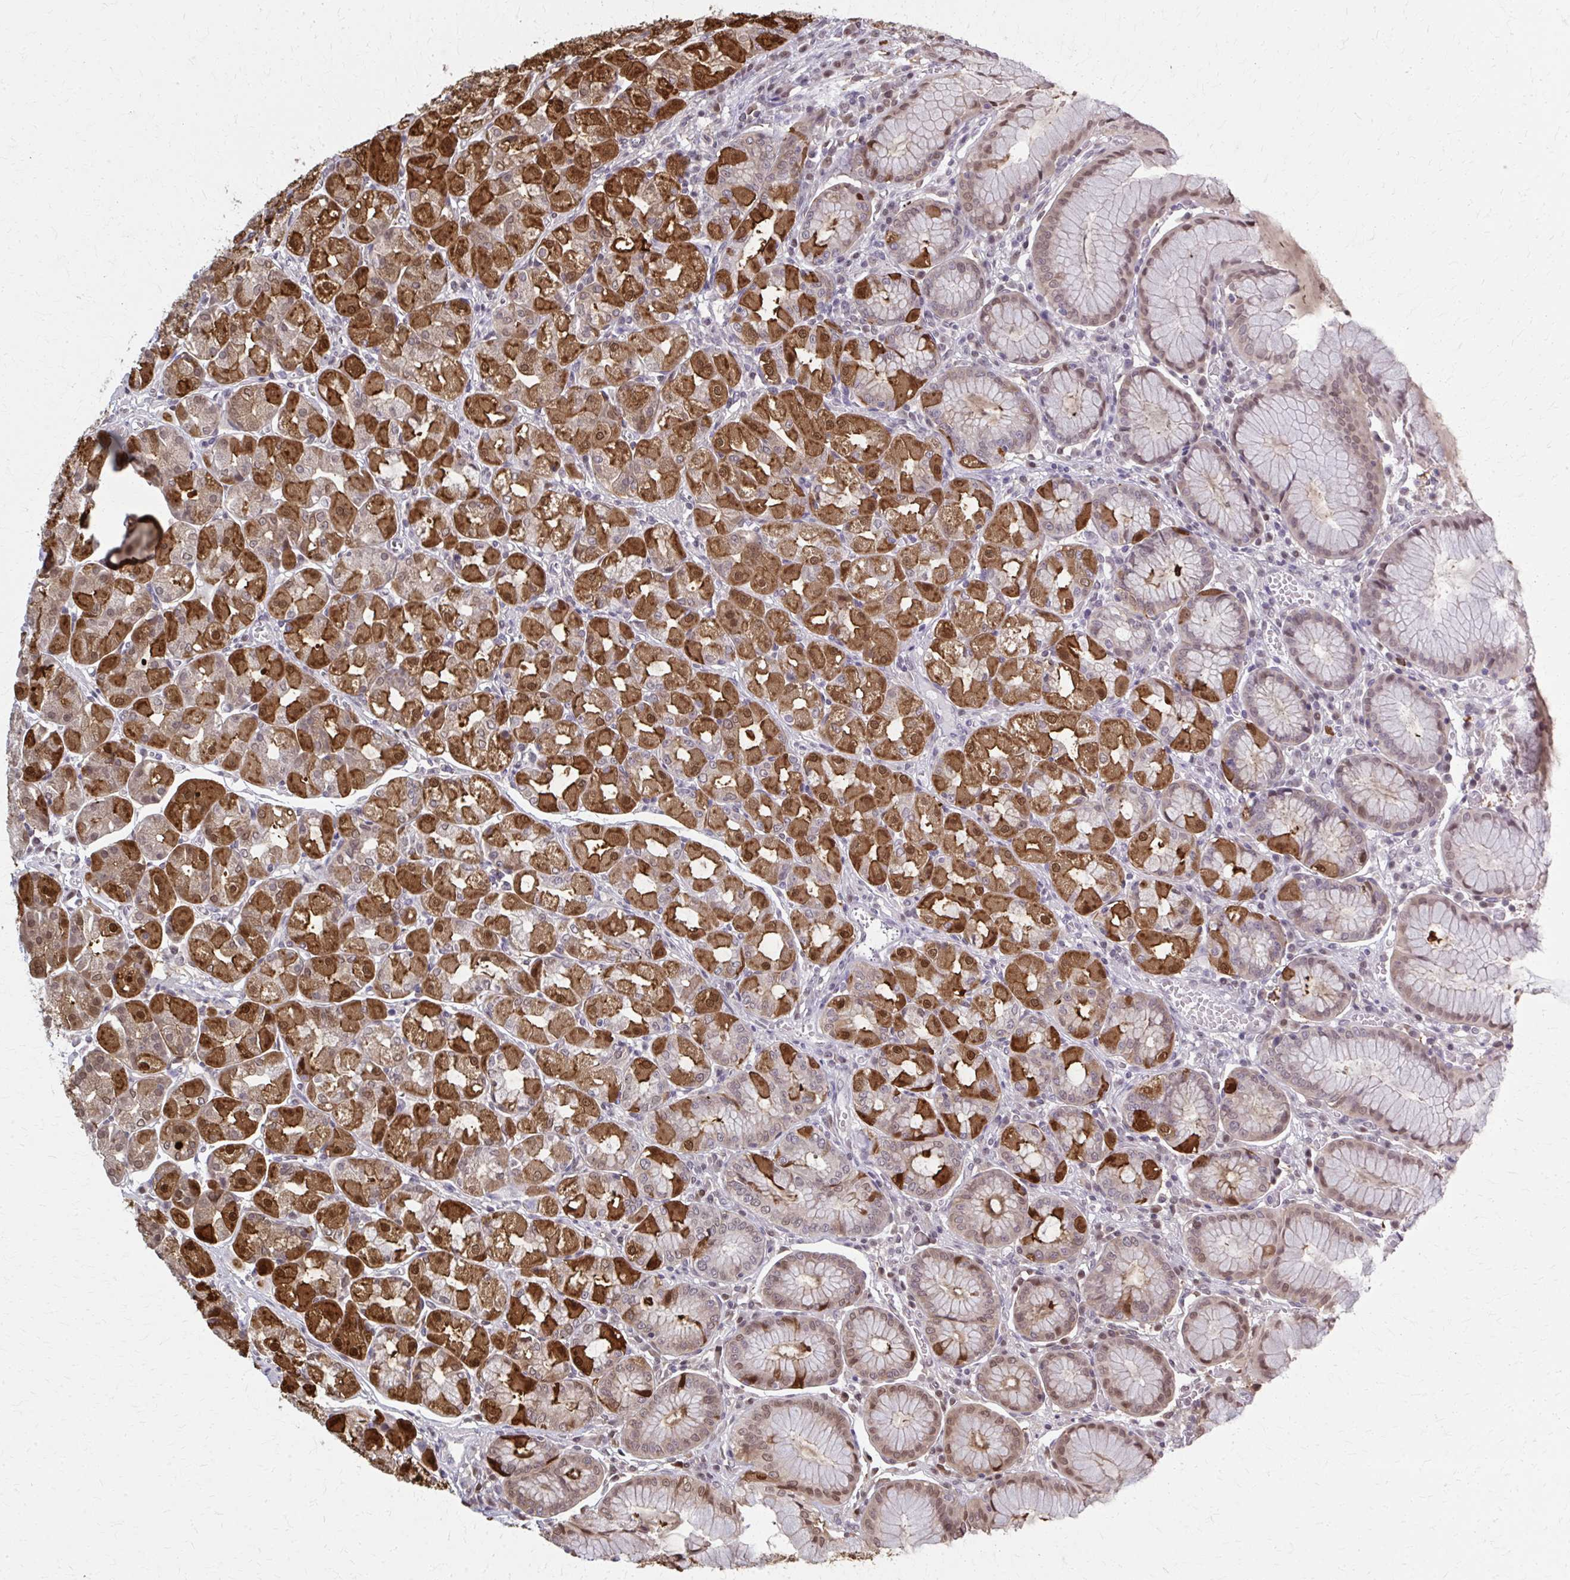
{"staining": {"intensity": "strong", "quantity": "25%-75%", "location": "cytoplasmic/membranous,nuclear"}, "tissue": "stomach", "cell_type": "Glandular cells", "image_type": "normal", "snomed": [{"axis": "morphology", "description": "Normal tissue, NOS"}, {"axis": "topography", "description": "Stomach"}], "caption": "The histopathology image demonstrates staining of unremarkable stomach, revealing strong cytoplasmic/membranous,nuclear protein positivity (brown color) within glandular cells. The protein of interest is stained brown, and the nuclei are stained in blue (DAB IHC with brightfield microscopy, high magnification).", "gene": "MDH1", "patient": {"sex": "male", "age": 55}}